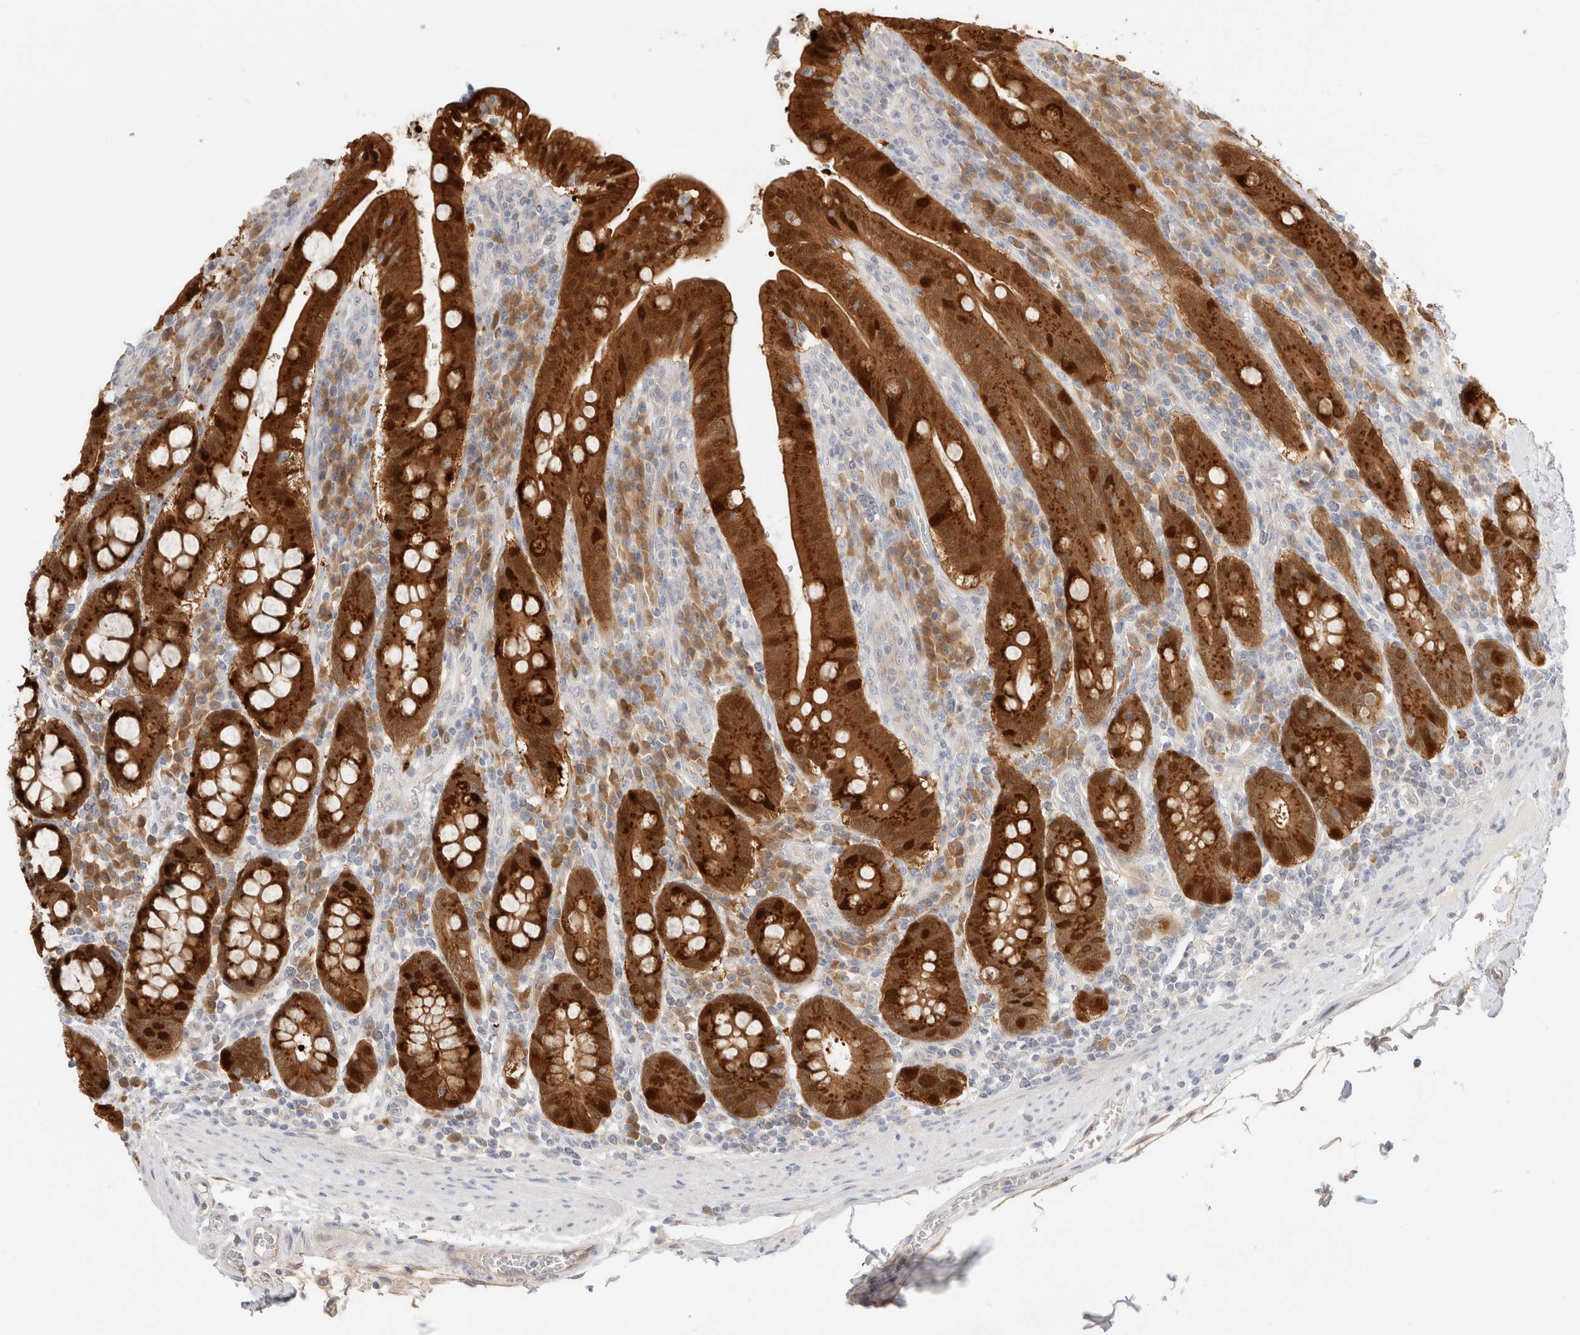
{"staining": {"intensity": "strong", "quantity": ">75%", "location": "cytoplasmic/membranous"}, "tissue": "duodenum", "cell_type": "Glandular cells", "image_type": "normal", "snomed": [{"axis": "morphology", "description": "Normal tissue, NOS"}, {"axis": "morphology", "description": "Adenocarcinoma, NOS"}, {"axis": "topography", "description": "Pancreas"}, {"axis": "topography", "description": "Duodenum"}], "caption": "Protein expression analysis of normal human duodenum reveals strong cytoplasmic/membranous positivity in about >75% of glandular cells.", "gene": "EFCAB13", "patient": {"sex": "male", "age": 50}}